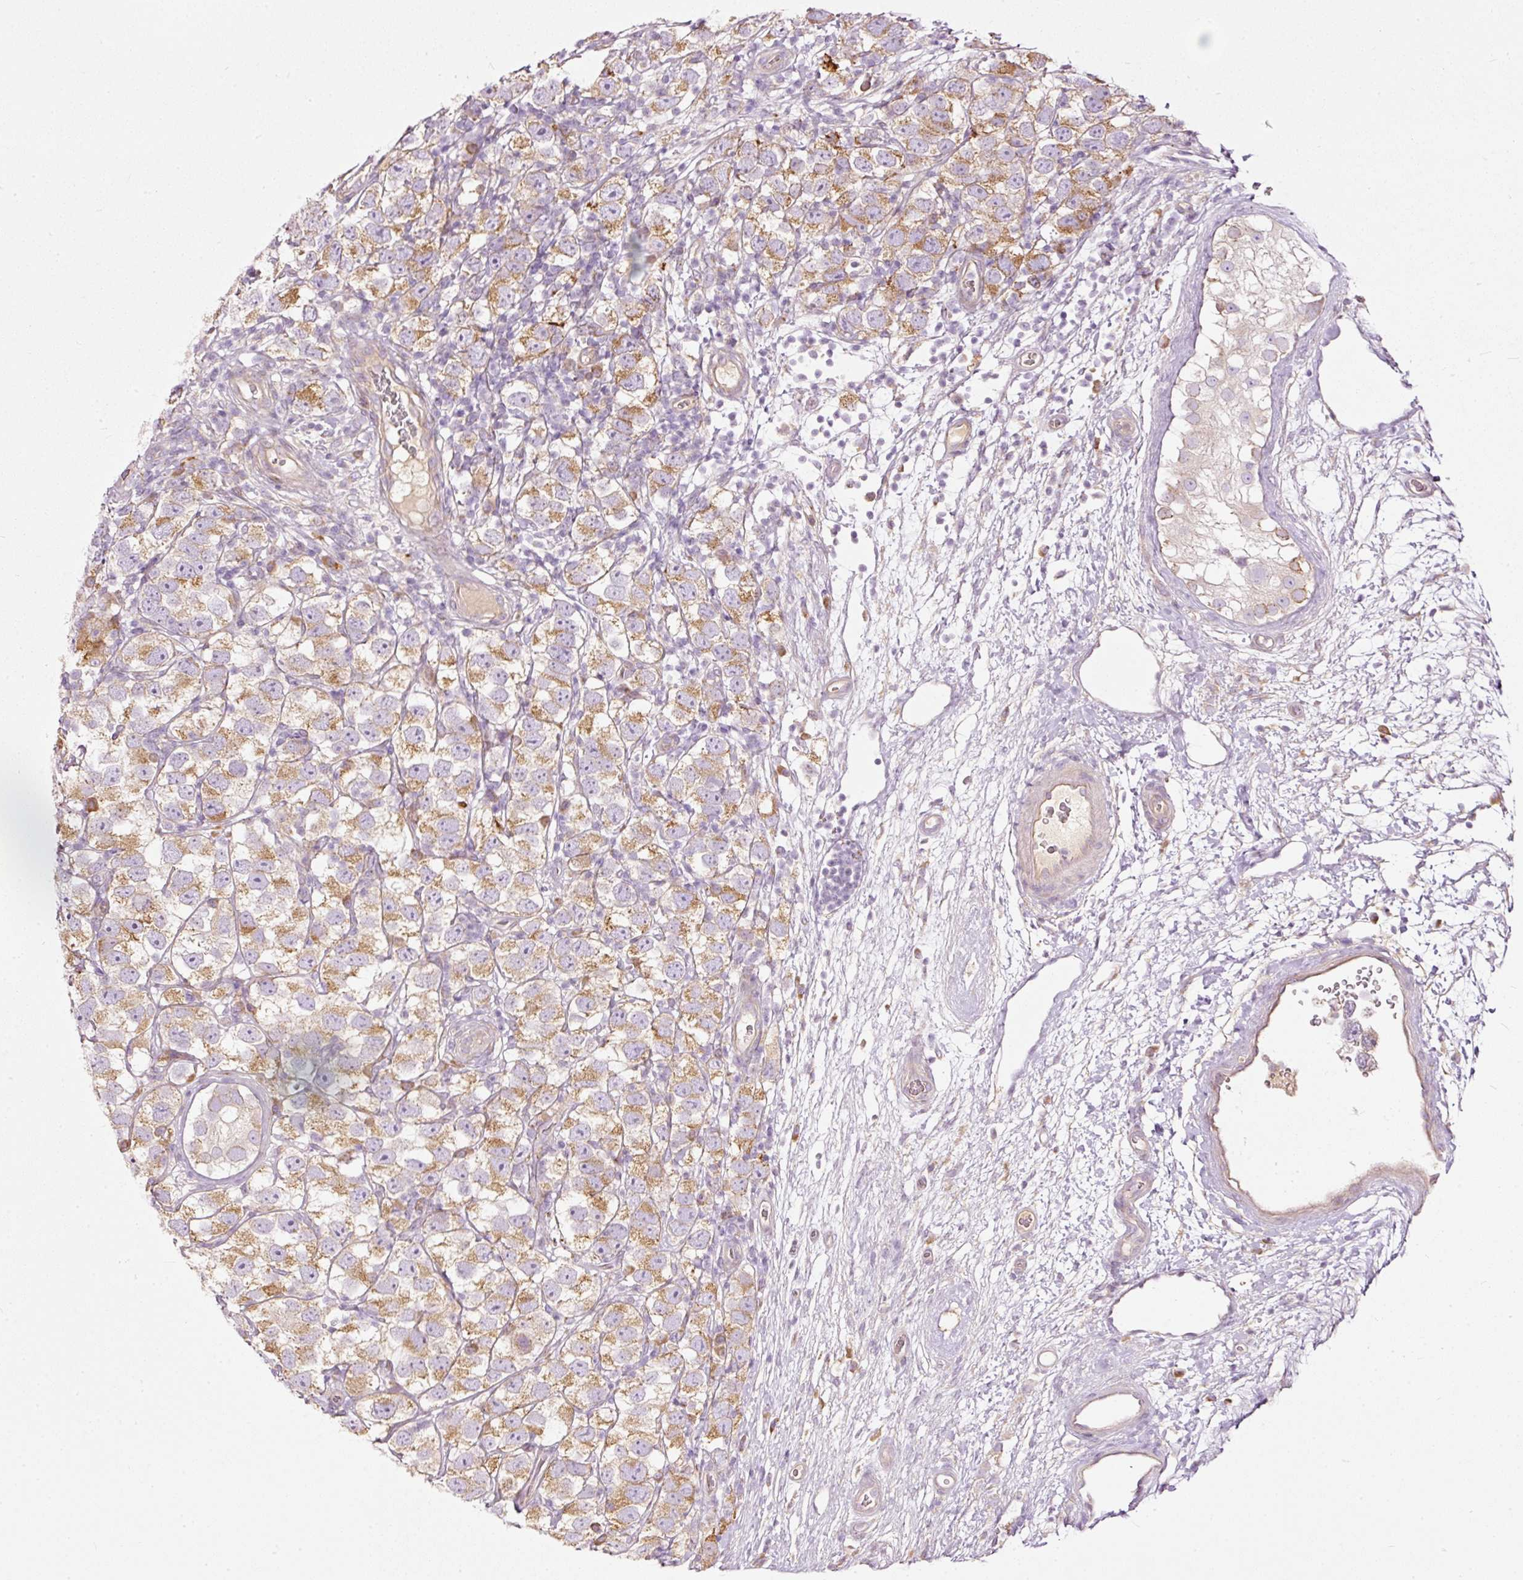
{"staining": {"intensity": "moderate", "quantity": ">75%", "location": "cytoplasmic/membranous"}, "tissue": "testis cancer", "cell_type": "Tumor cells", "image_type": "cancer", "snomed": [{"axis": "morphology", "description": "Seminoma, NOS"}, {"axis": "topography", "description": "Testis"}], "caption": "IHC image of neoplastic tissue: testis cancer (seminoma) stained using immunohistochemistry demonstrates medium levels of moderate protein expression localized specifically in the cytoplasmic/membranous of tumor cells, appearing as a cytoplasmic/membranous brown color.", "gene": "PAQR9", "patient": {"sex": "male", "age": 26}}